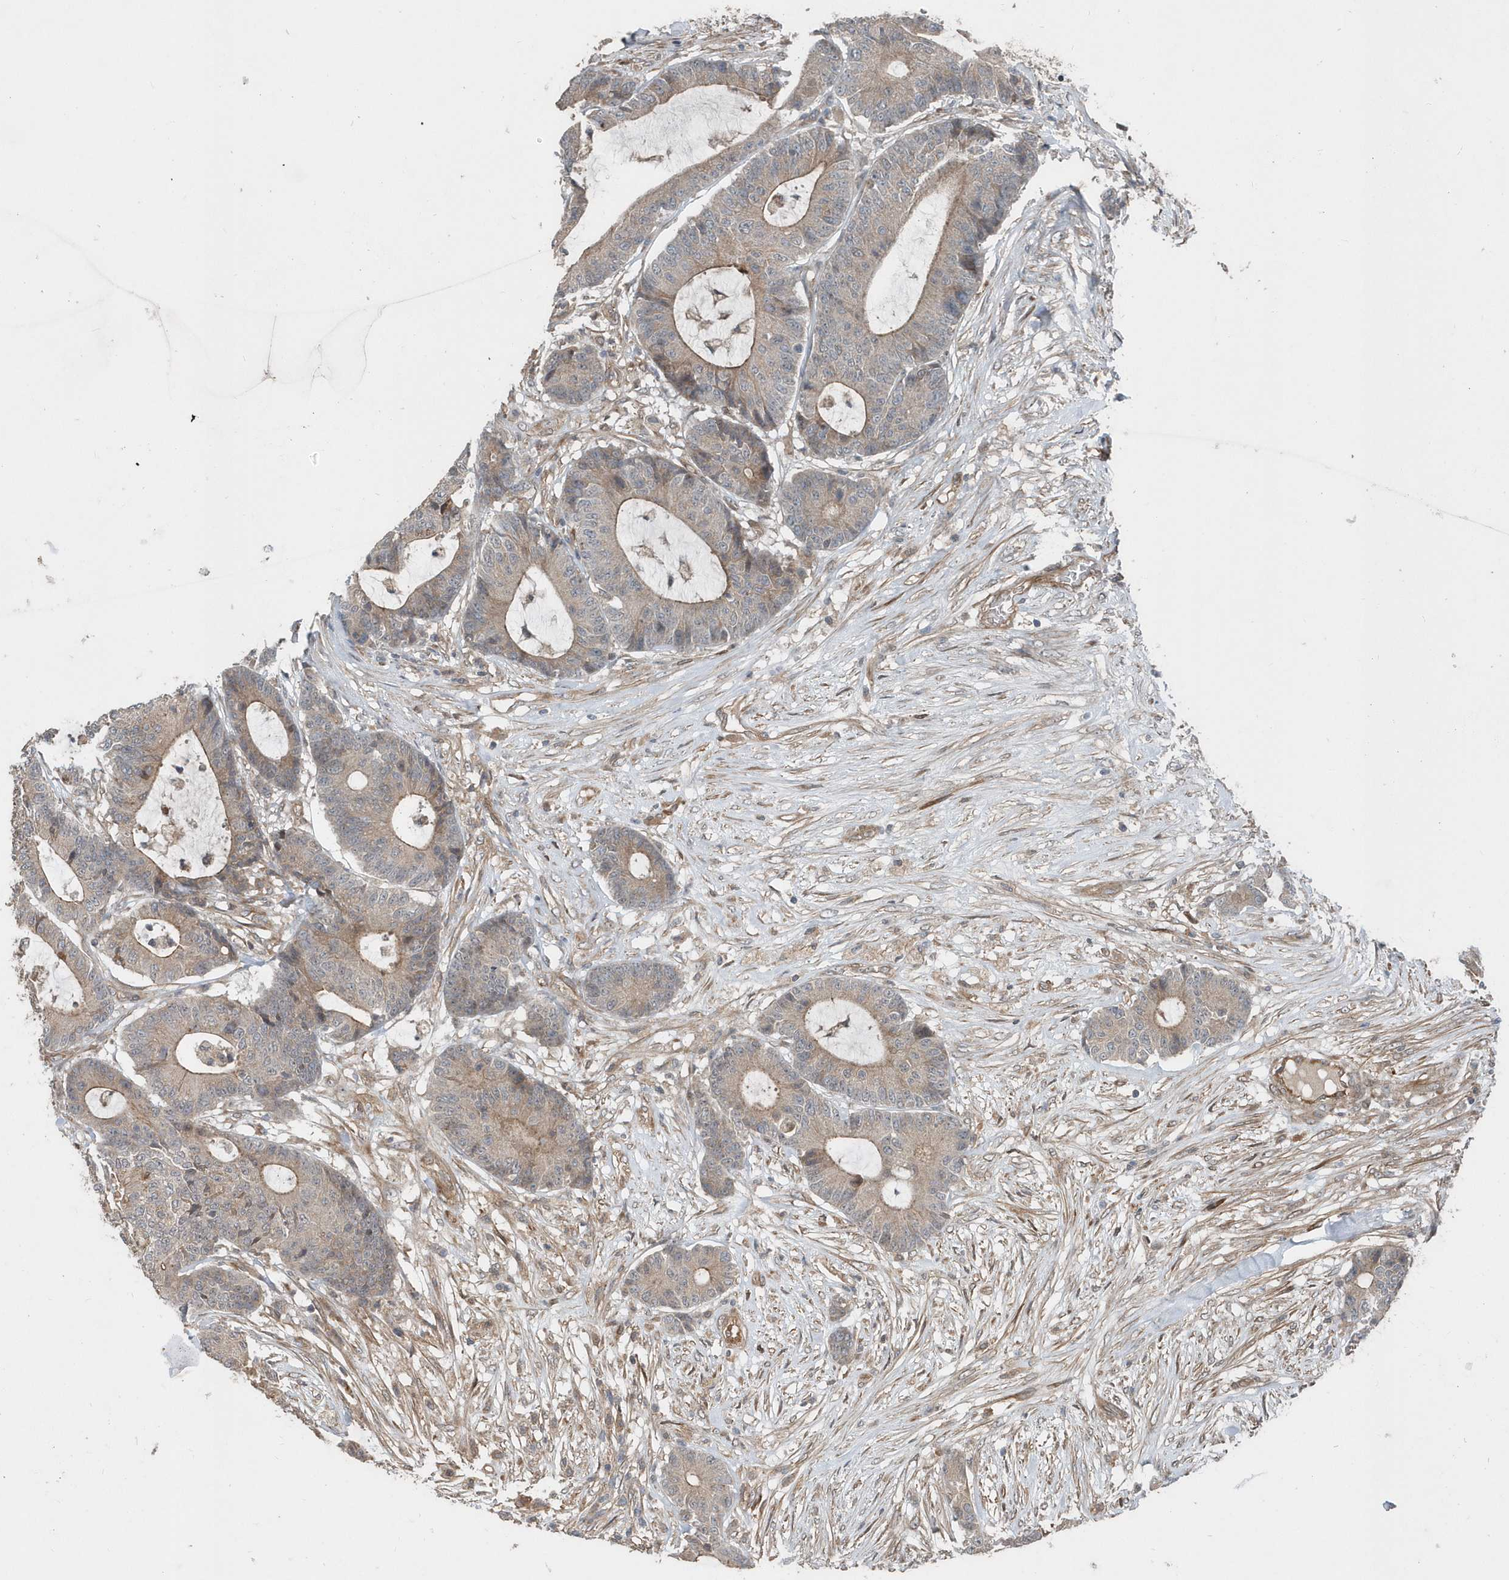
{"staining": {"intensity": "weak", "quantity": "25%-75%", "location": "cytoplasmic/membranous"}, "tissue": "colorectal cancer", "cell_type": "Tumor cells", "image_type": "cancer", "snomed": [{"axis": "morphology", "description": "Adenocarcinoma, NOS"}, {"axis": "topography", "description": "Colon"}], "caption": "The image exhibits immunohistochemical staining of colorectal cancer. There is weak cytoplasmic/membranous expression is present in about 25%-75% of tumor cells. (Brightfield microscopy of DAB IHC at high magnification).", "gene": "MCC", "patient": {"sex": "female", "age": 84}}